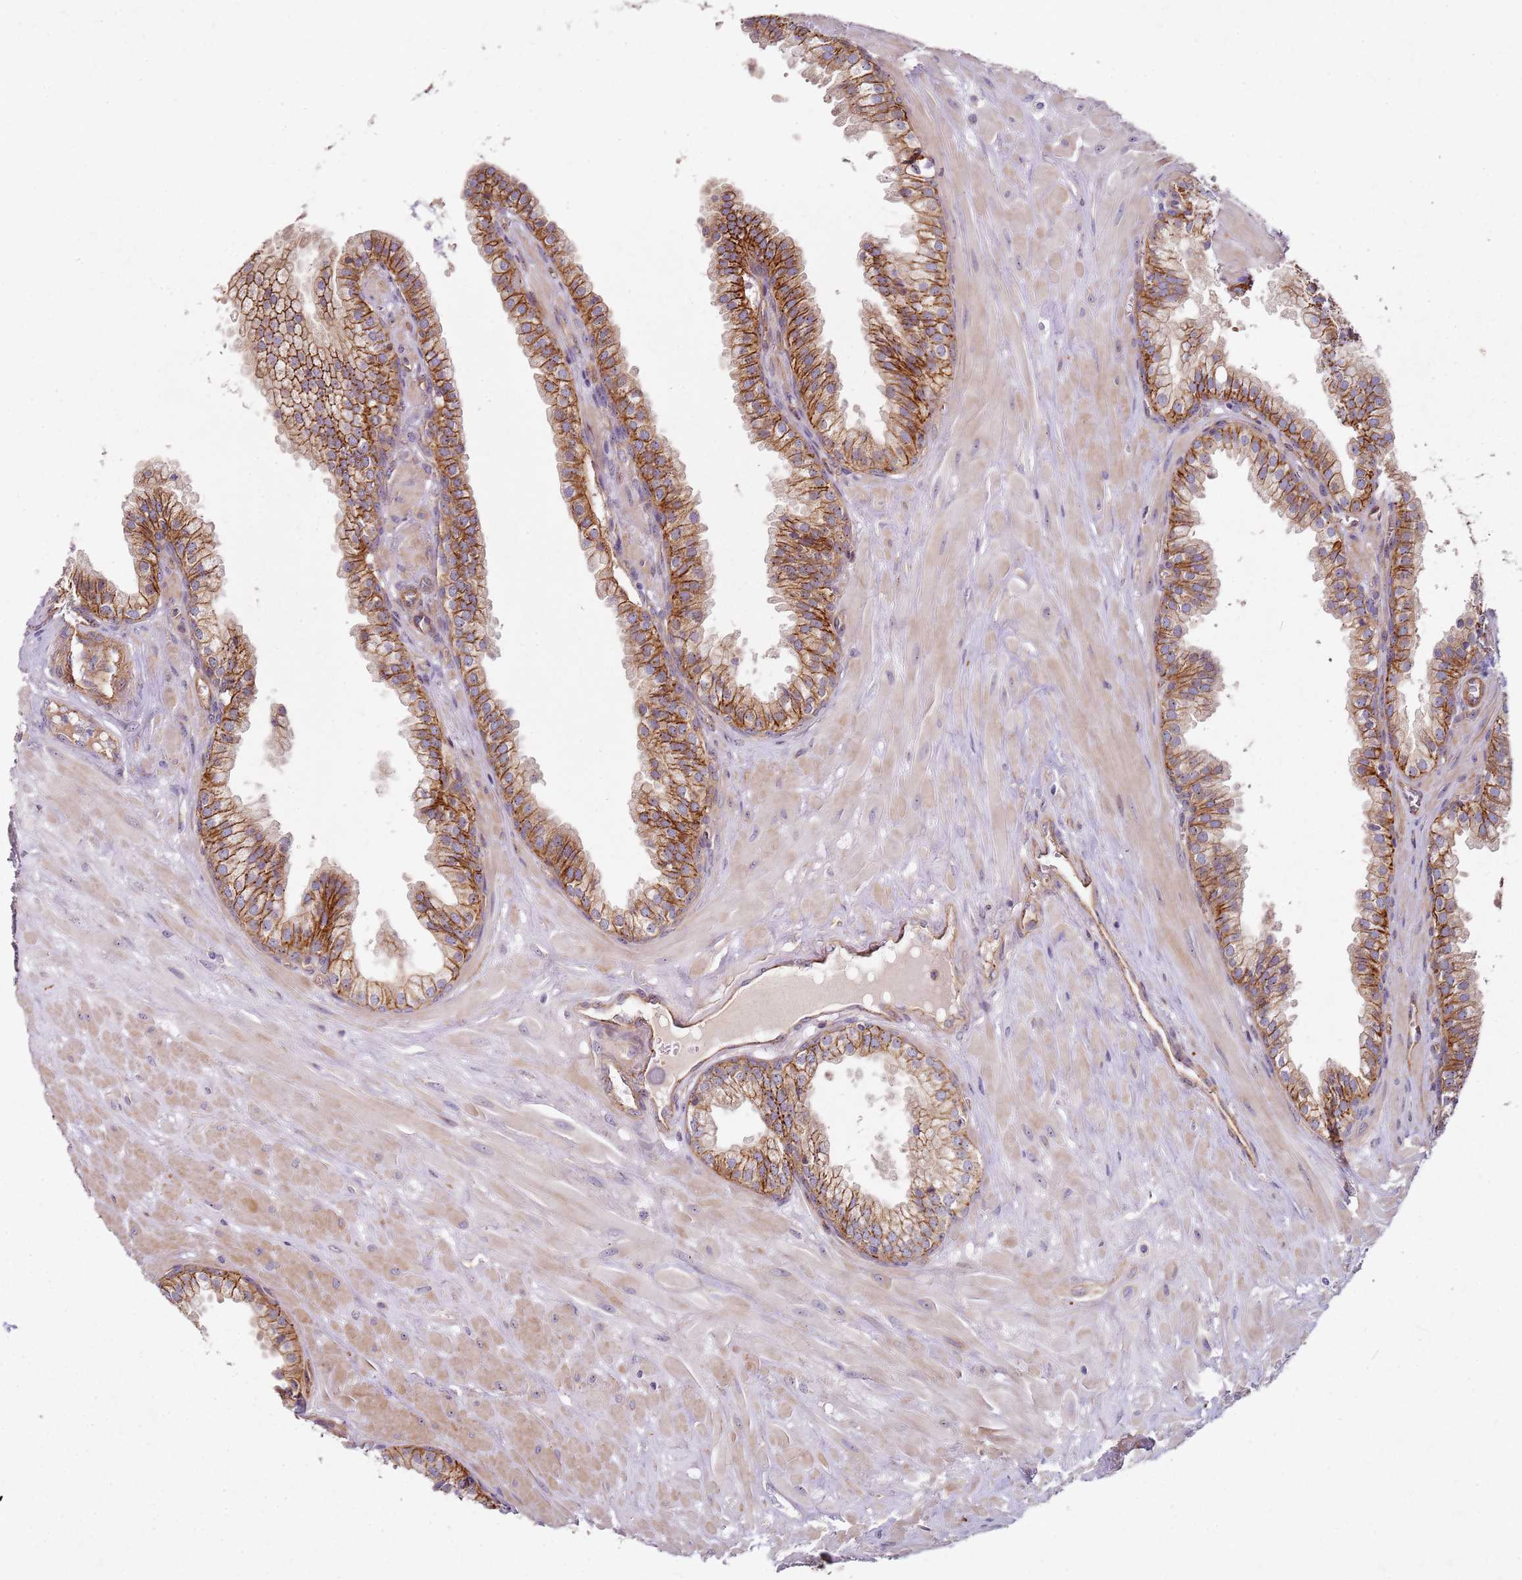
{"staining": {"intensity": "moderate", "quantity": ">75%", "location": "cytoplasmic/membranous"}, "tissue": "prostate", "cell_type": "Glandular cells", "image_type": "normal", "snomed": [{"axis": "morphology", "description": "Normal tissue, NOS"}, {"axis": "topography", "description": "Prostate"}, {"axis": "topography", "description": "Peripheral nerve tissue"}], "caption": "High-magnification brightfield microscopy of benign prostate stained with DAB (brown) and counterstained with hematoxylin (blue). glandular cells exhibit moderate cytoplasmic/membranous positivity is present in about>75% of cells. Immunohistochemistry stains the protein of interest in brown and the nuclei are stained blue.", "gene": "C2CD4B", "patient": {"sex": "male", "age": 55}}